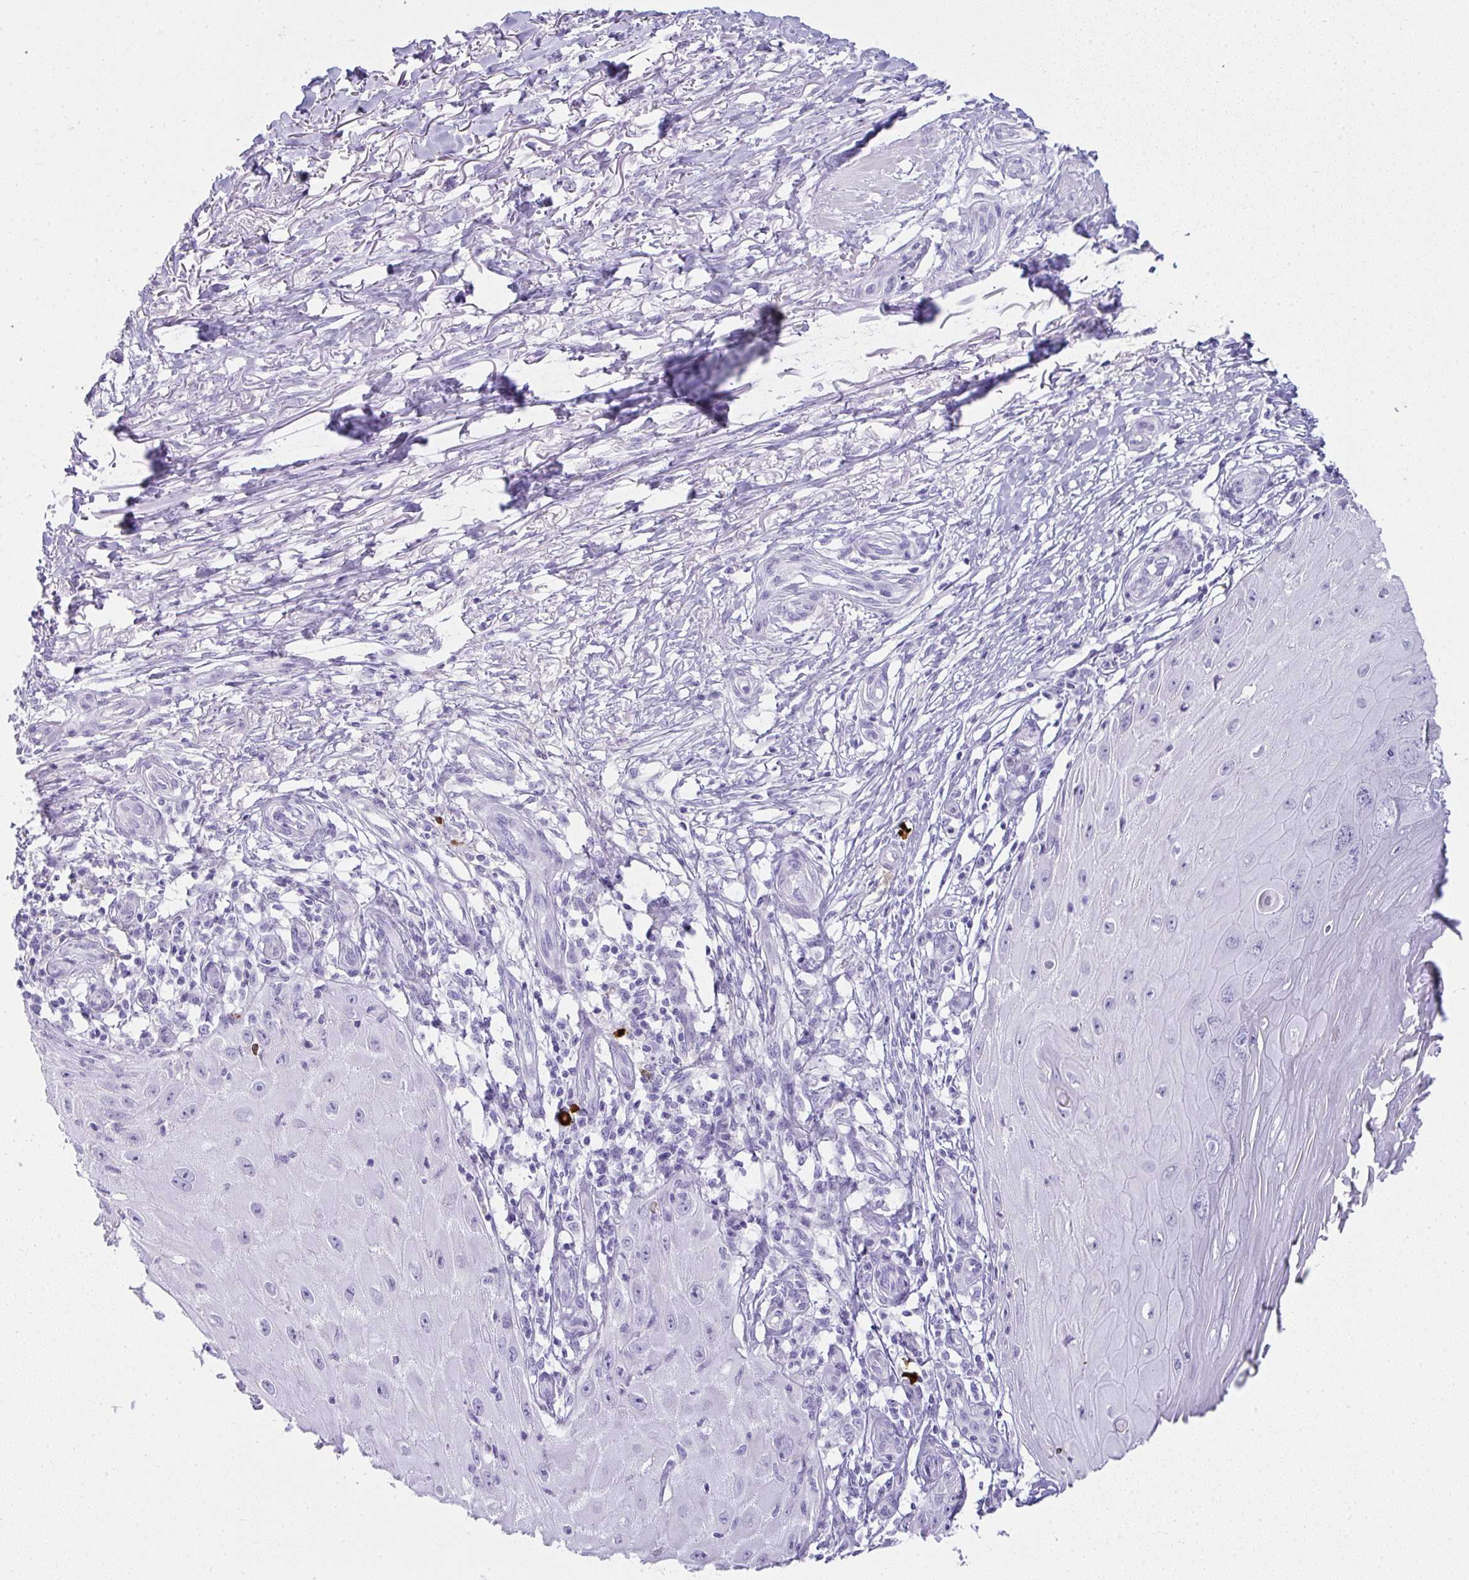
{"staining": {"intensity": "negative", "quantity": "none", "location": "none"}, "tissue": "skin cancer", "cell_type": "Tumor cells", "image_type": "cancer", "snomed": [{"axis": "morphology", "description": "Squamous cell carcinoma, NOS"}, {"axis": "topography", "description": "Skin"}], "caption": "Tumor cells show no significant protein staining in skin squamous cell carcinoma.", "gene": "CDADC1", "patient": {"sex": "female", "age": 77}}